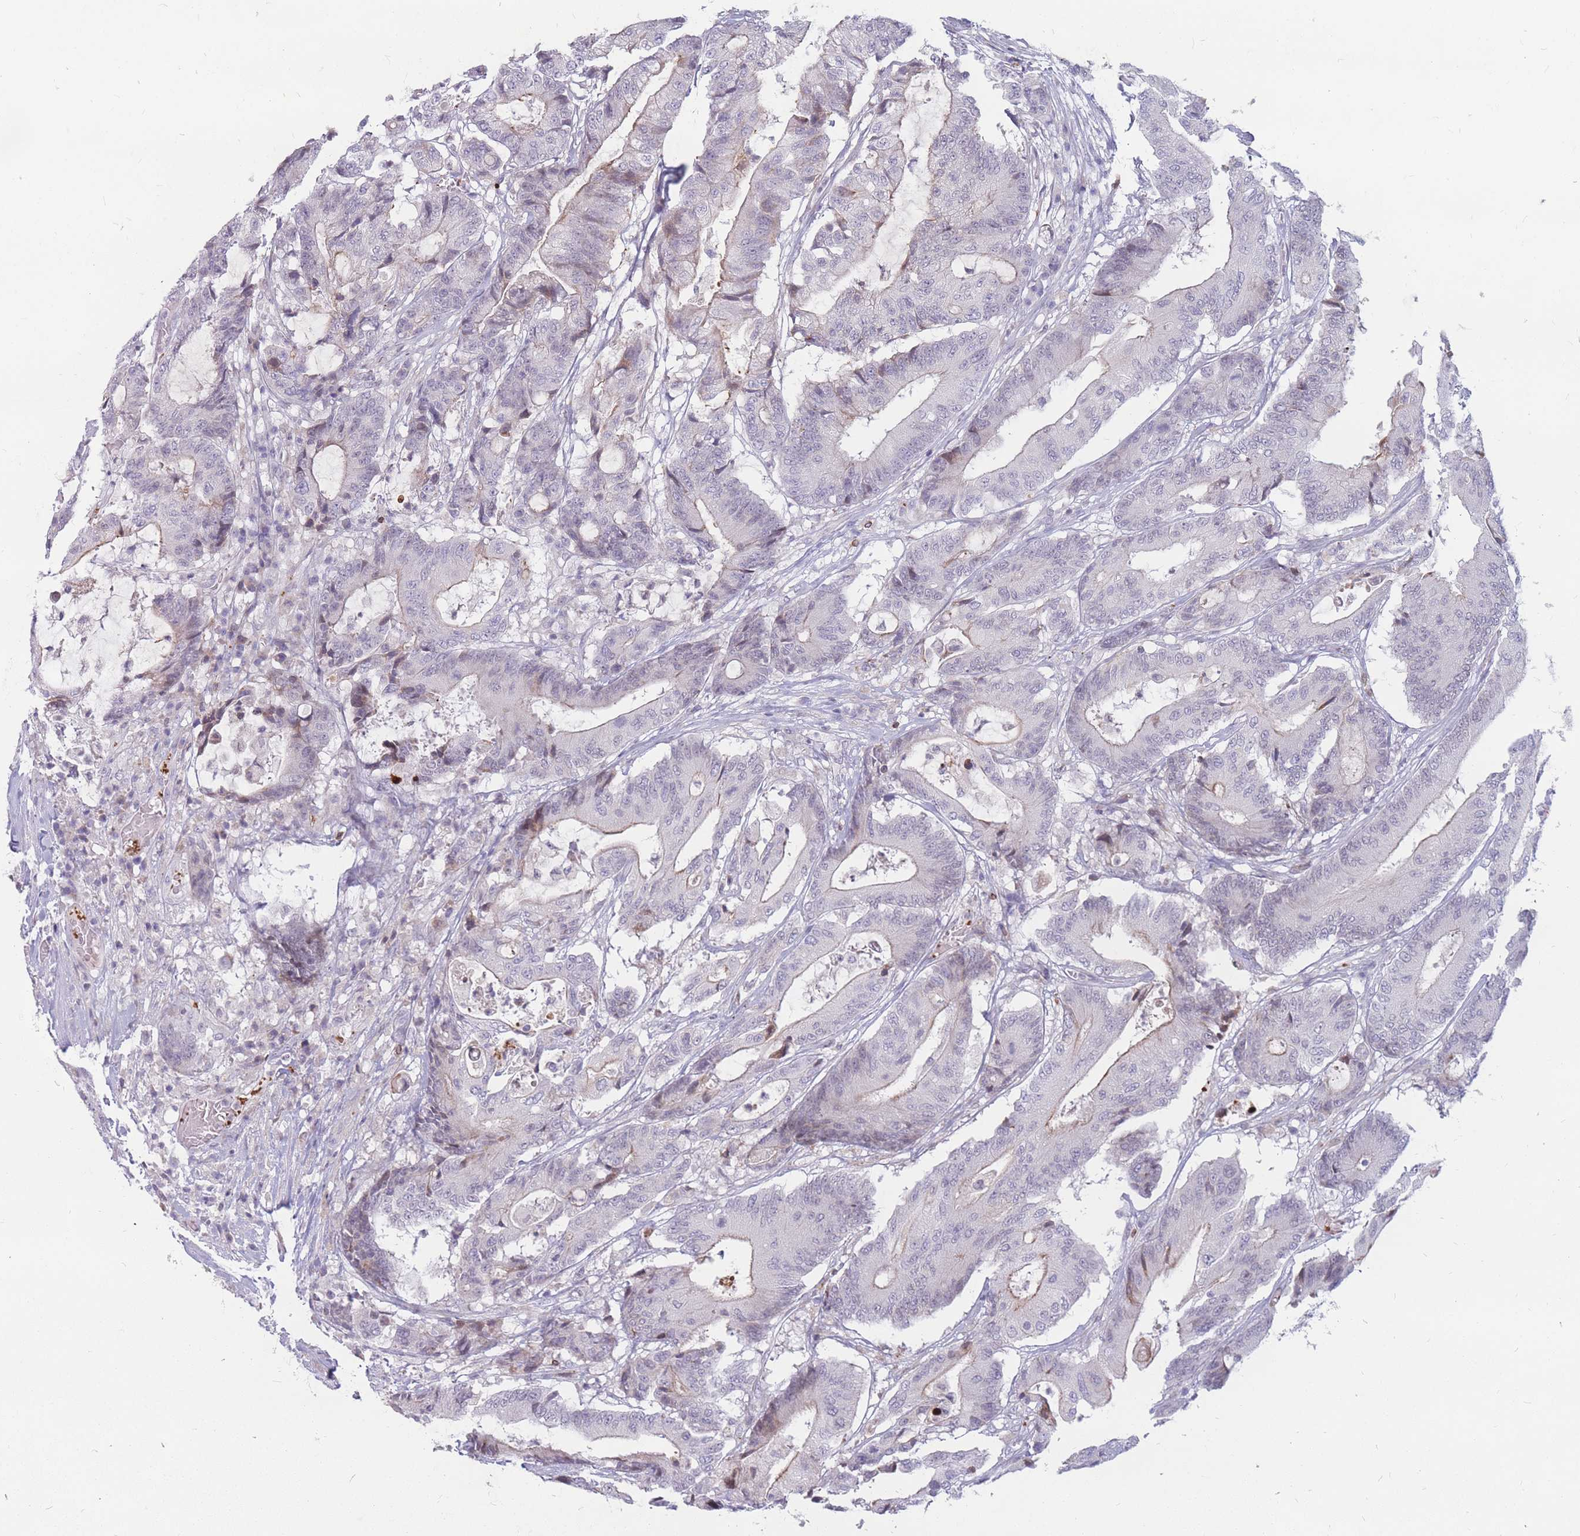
{"staining": {"intensity": "negative", "quantity": "none", "location": "none"}, "tissue": "colorectal cancer", "cell_type": "Tumor cells", "image_type": "cancer", "snomed": [{"axis": "morphology", "description": "Adenocarcinoma, NOS"}, {"axis": "topography", "description": "Colon"}], "caption": "This histopathology image is of colorectal cancer (adenocarcinoma) stained with immunohistochemistry (IHC) to label a protein in brown with the nuclei are counter-stained blue. There is no staining in tumor cells.", "gene": "PTGDR", "patient": {"sex": "female", "age": 84}}